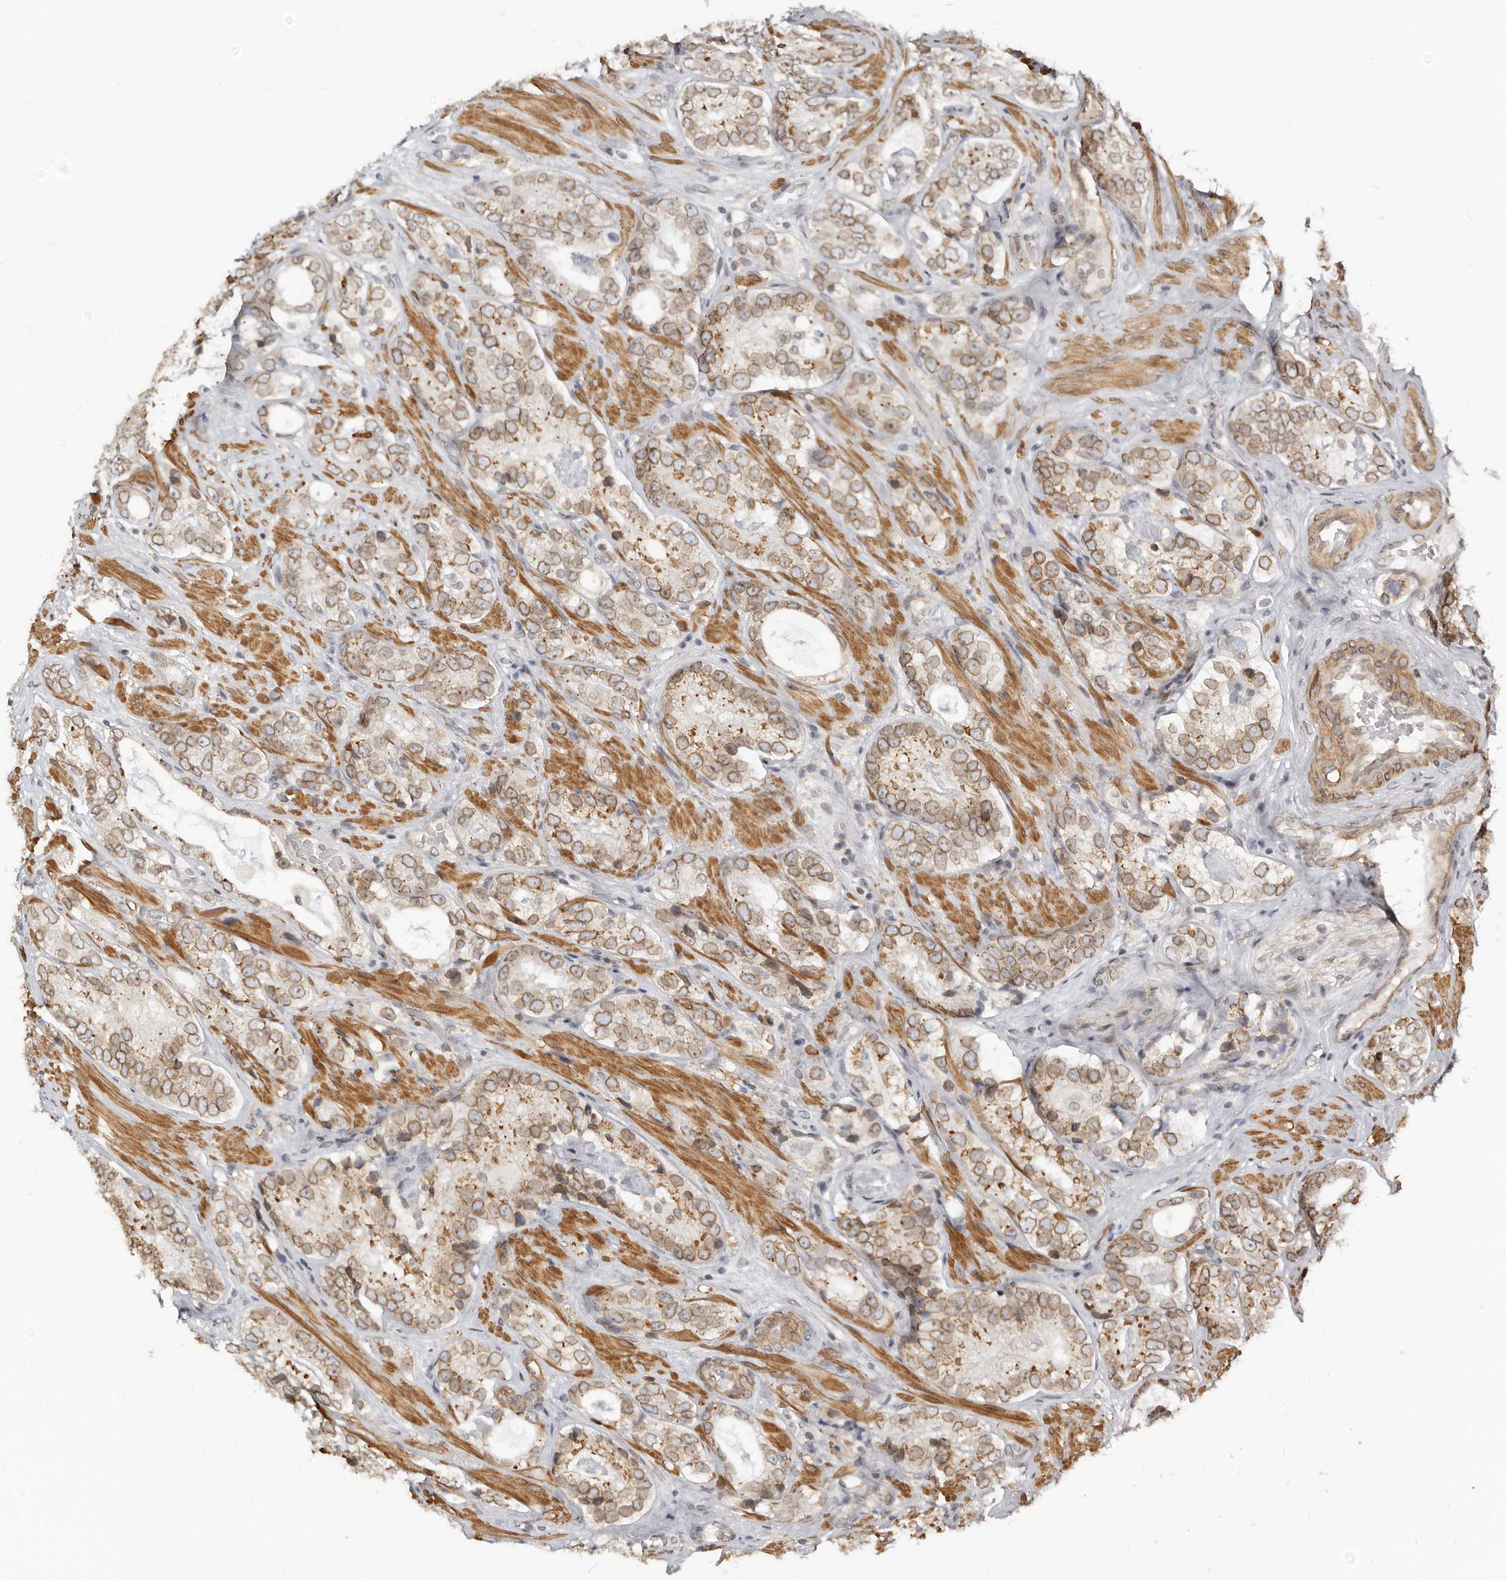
{"staining": {"intensity": "moderate", "quantity": ">75%", "location": "cytoplasmic/membranous,nuclear"}, "tissue": "prostate cancer", "cell_type": "Tumor cells", "image_type": "cancer", "snomed": [{"axis": "morphology", "description": "Adenocarcinoma, High grade"}, {"axis": "topography", "description": "Prostate"}], "caption": "This histopathology image displays high-grade adenocarcinoma (prostate) stained with immunohistochemistry to label a protein in brown. The cytoplasmic/membranous and nuclear of tumor cells show moderate positivity for the protein. Nuclei are counter-stained blue.", "gene": "NUP153", "patient": {"sex": "male", "age": 56}}